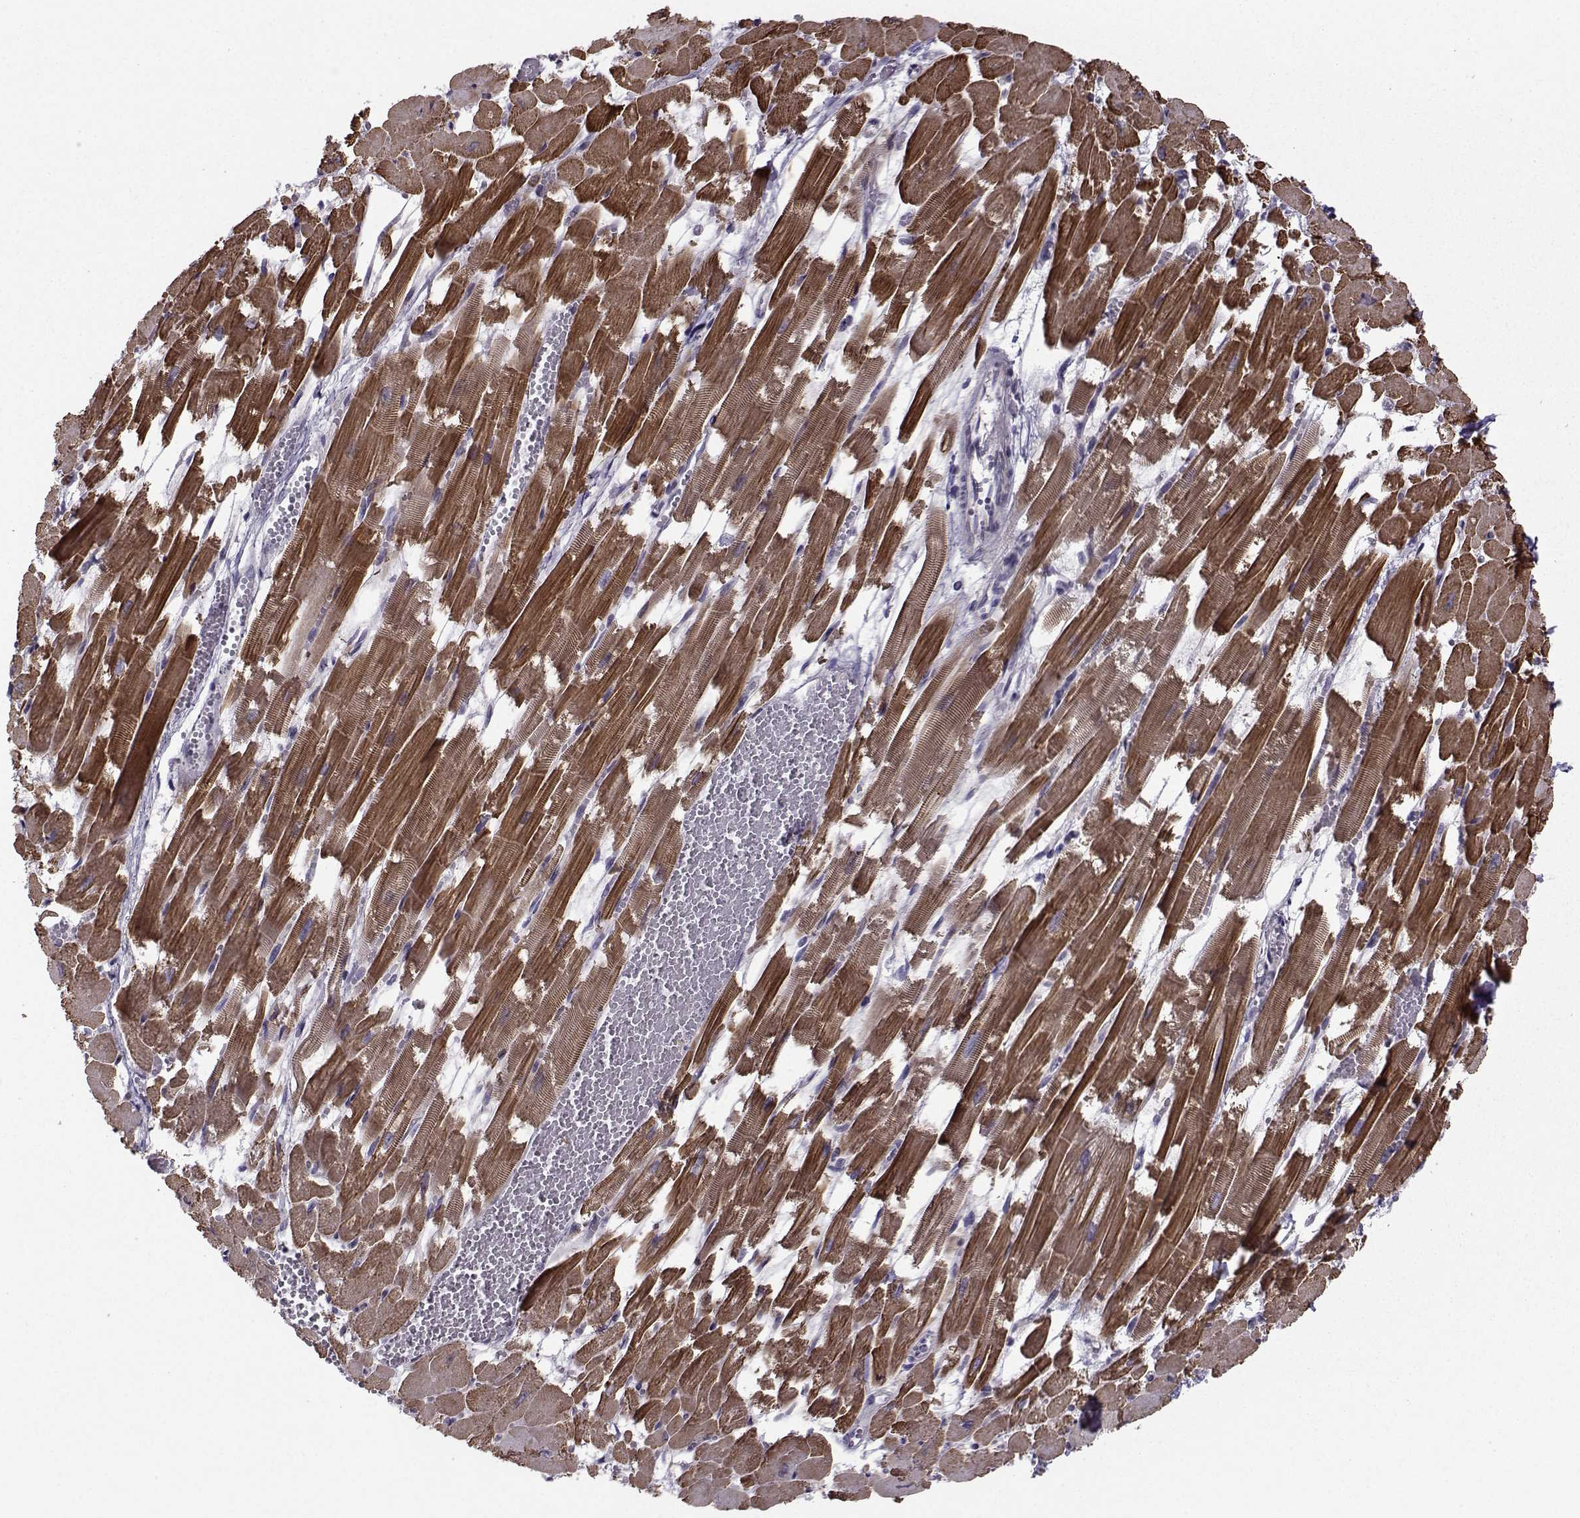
{"staining": {"intensity": "strong", "quantity": "25%-75%", "location": "cytoplasmic/membranous"}, "tissue": "heart muscle", "cell_type": "Cardiomyocytes", "image_type": "normal", "snomed": [{"axis": "morphology", "description": "Normal tissue, NOS"}, {"axis": "topography", "description": "Heart"}], "caption": "Immunohistochemistry (IHC) histopathology image of benign heart muscle: heart muscle stained using IHC reveals high levels of strong protein expression localized specifically in the cytoplasmic/membranous of cardiomyocytes, appearing as a cytoplasmic/membranous brown color.", "gene": "NECAB3", "patient": {"sex": "female", "age": 52}}